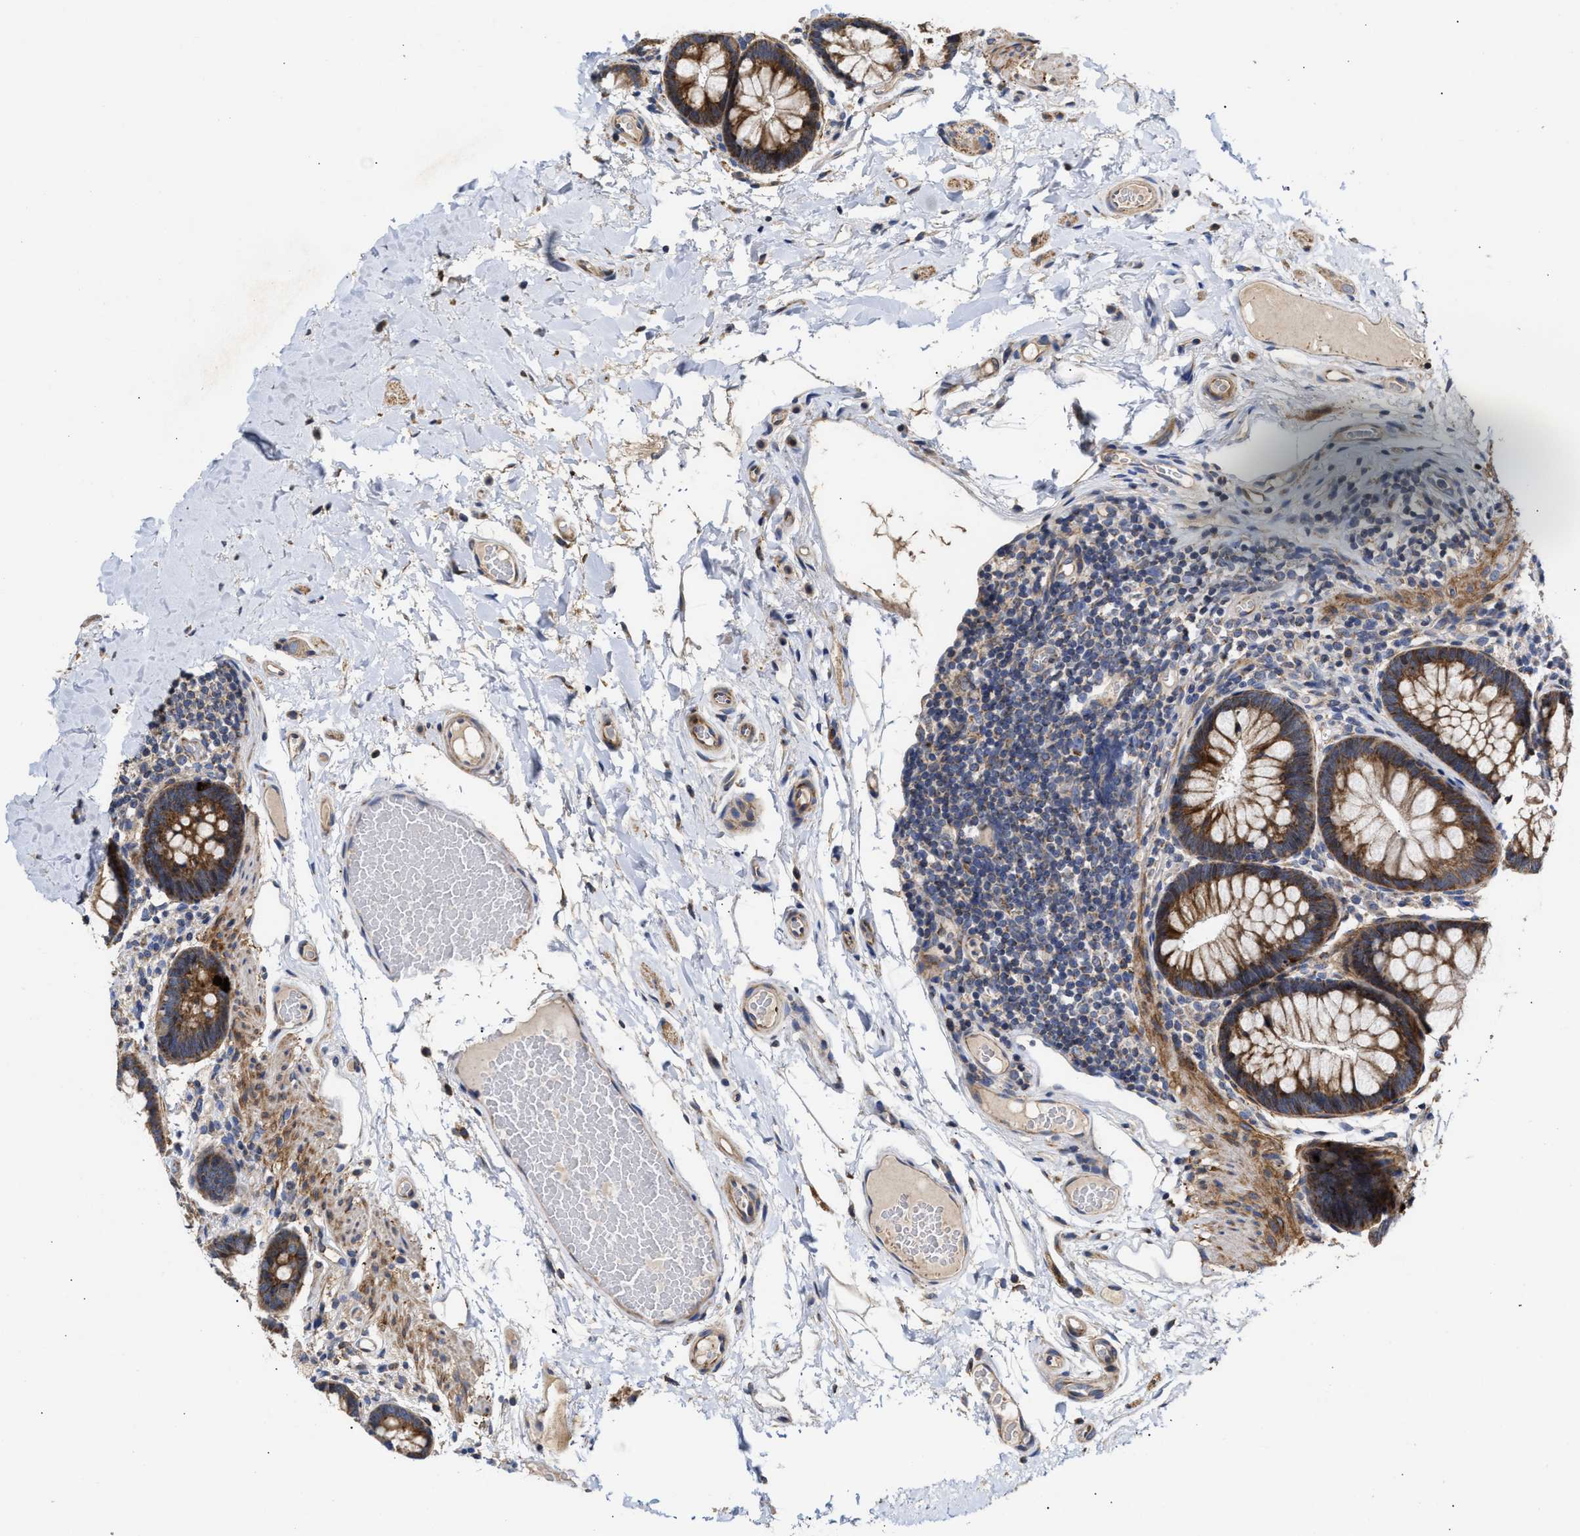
{"staining": {"intensity": "negative", "quantity": "none", "location": "none"}, "tissue": "colon", "cell_type": "Endothelial cells", "image_type": "normal", "snomed": [{"axis": "morphology", "description": "Normal tissue, NOS"}, {"axis": "topography", "description": "Colon"}], "caption": "Immunohistochemistry (IHC) of normal human colon reveals no expression in endothelial cells.", "gene": "MALSU1", "patient": {"sex": "female", "age": 56}}